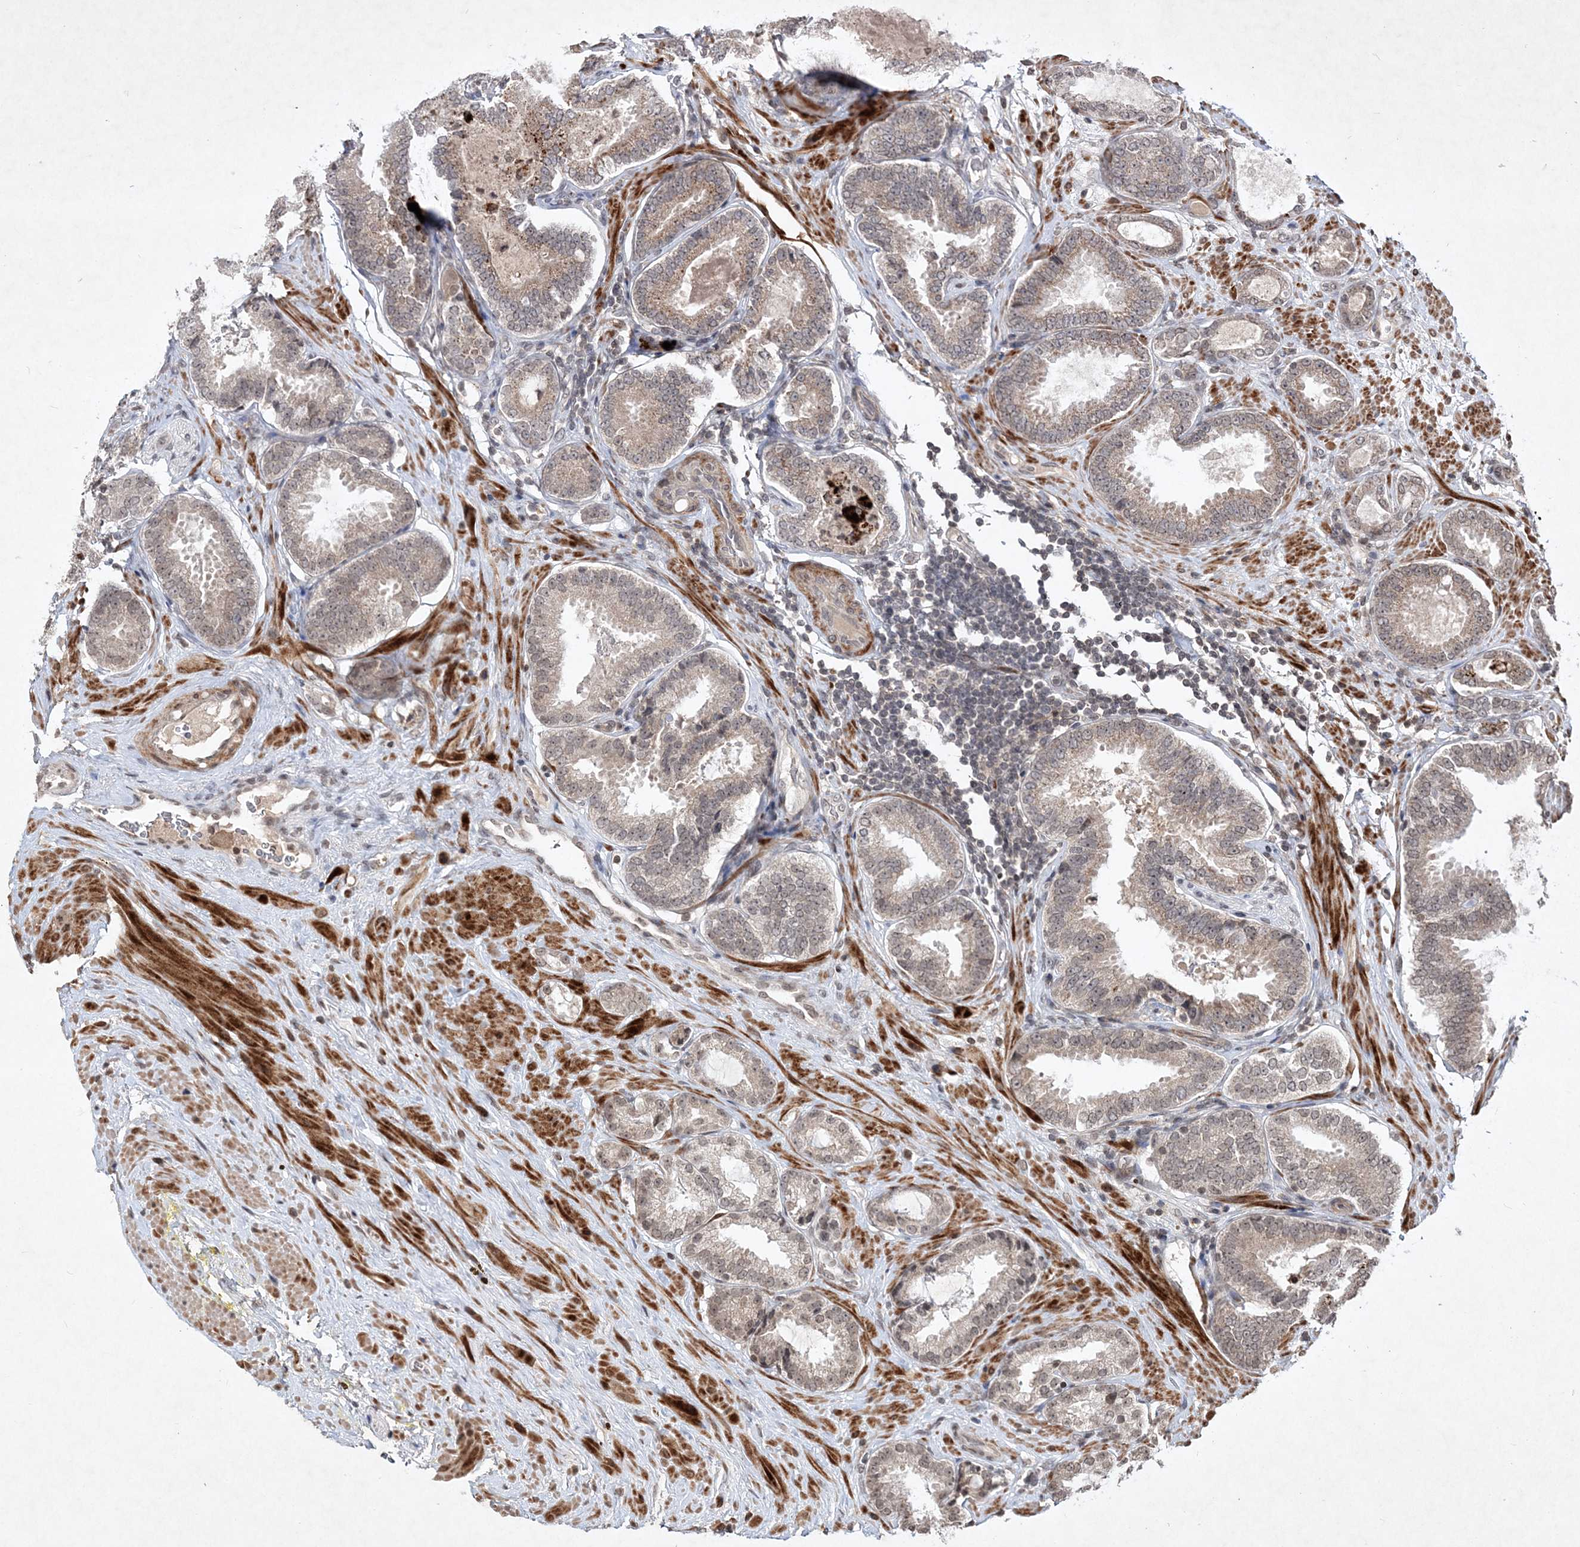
{"staining": {"intensity": "moderate", "quantity": ">75%", "location": "cytoplasmic/membranous,nuclear"}, "tissue": "prostate cancer", "cell_type": "Tumor cells", "image_type": "cancer", "snomed": [{"axis": "morphology", "description": "Adenocarcinoma, Low grade"}, {"axis": "topography", "description": "Prostate"}], "caption": "The immunohistochemical stain highlights moderate cytoplasmic/membranous and nuclear staining in tumor cells of prostate low-grade adenocarcinoma tissue.", "gene": "SOWAHB", "patient": {"sex": "male", "age": 71}}